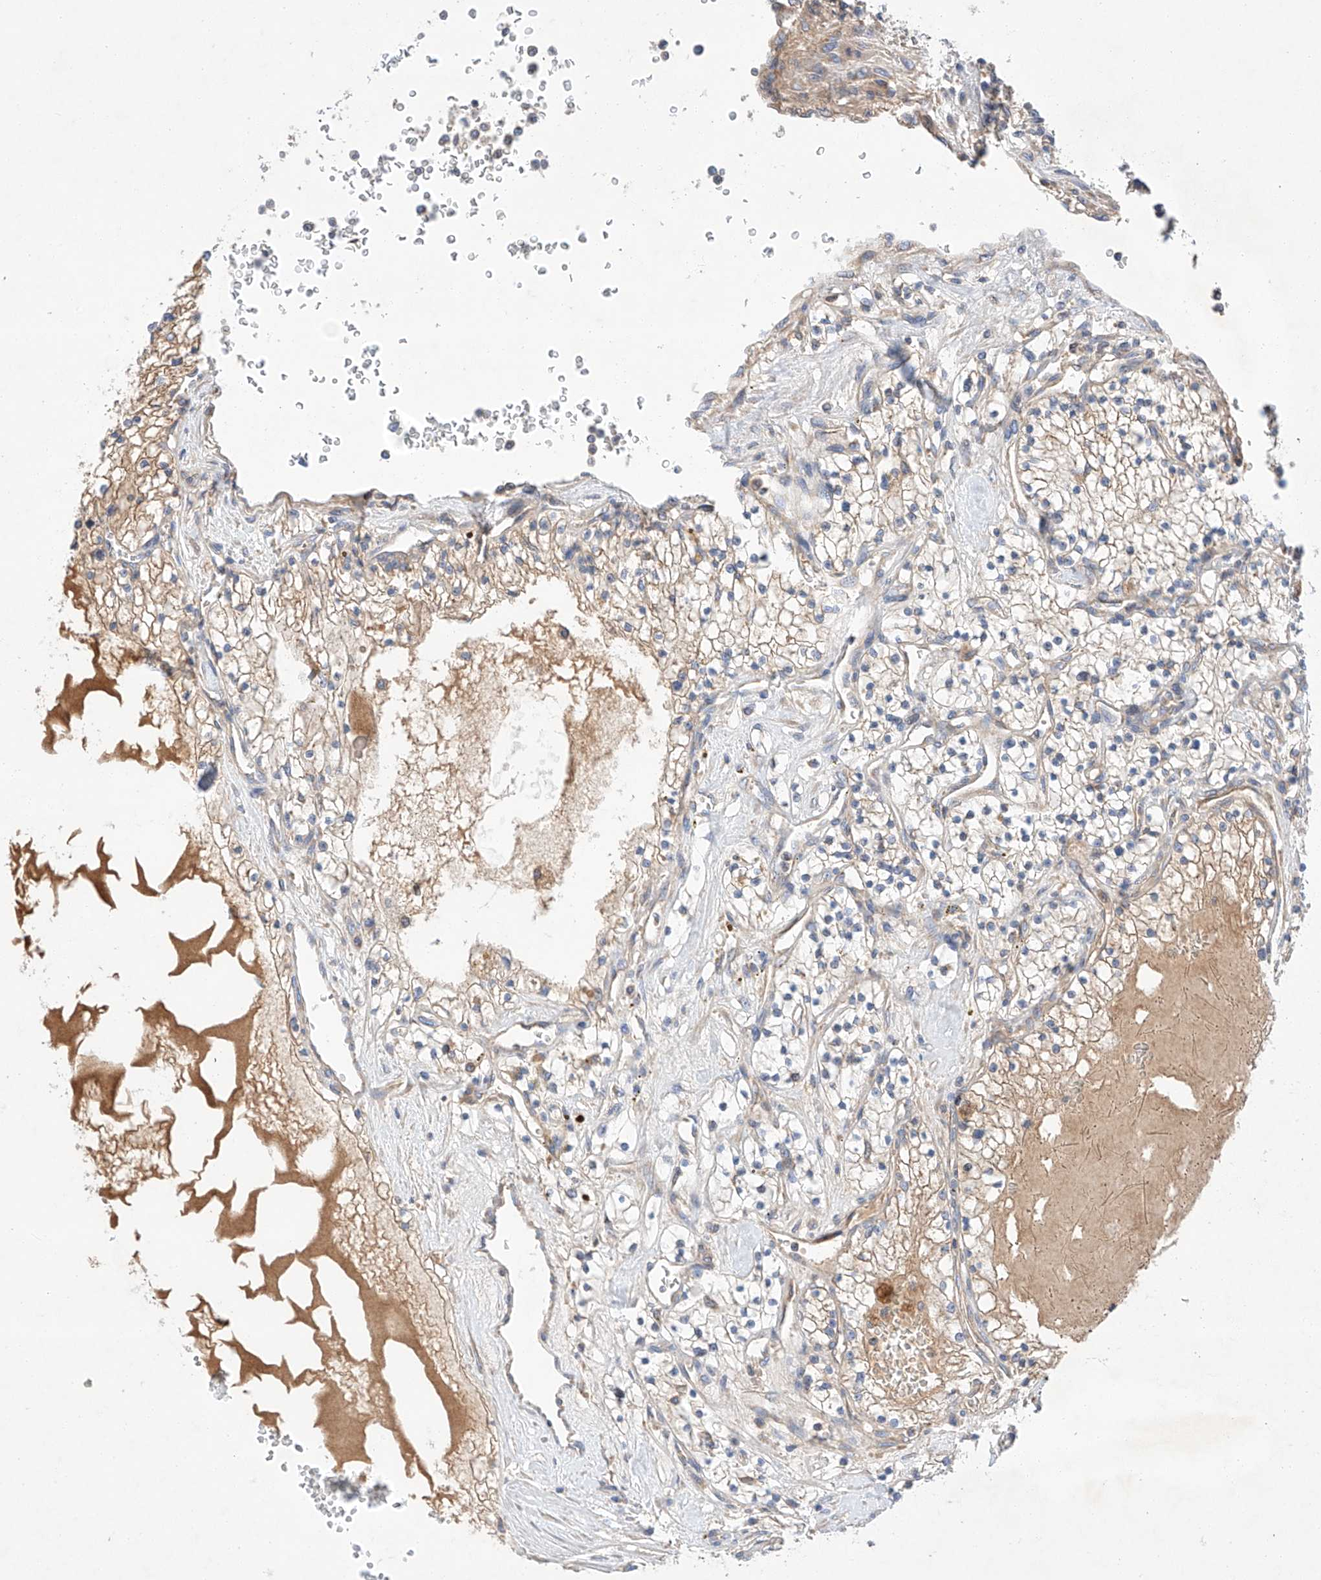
{"staining": {"intensity": "moderate", "quantity": "<25%", "location": "cytoplasmic/membranous"}, "tissue": "renal cancer", "cell_type": "Tumor cells", "image_type": "cancer", "snomed": [{"axis": "morphology", "description": "Normal tissue, NOS"}, {"axis": "morphology", "description": "Adenocarcinoma, NOS"}, {"axis": "topography", "description": "Kidney"}], "caption": "An image of human renal cancer (adenocarcinoma) stained for a protein displays moderate cytoplasmic/membranous brown staining in tumor cells.", "gene": "C6orf118", "patient": {"sex": "male", "age": 68}}